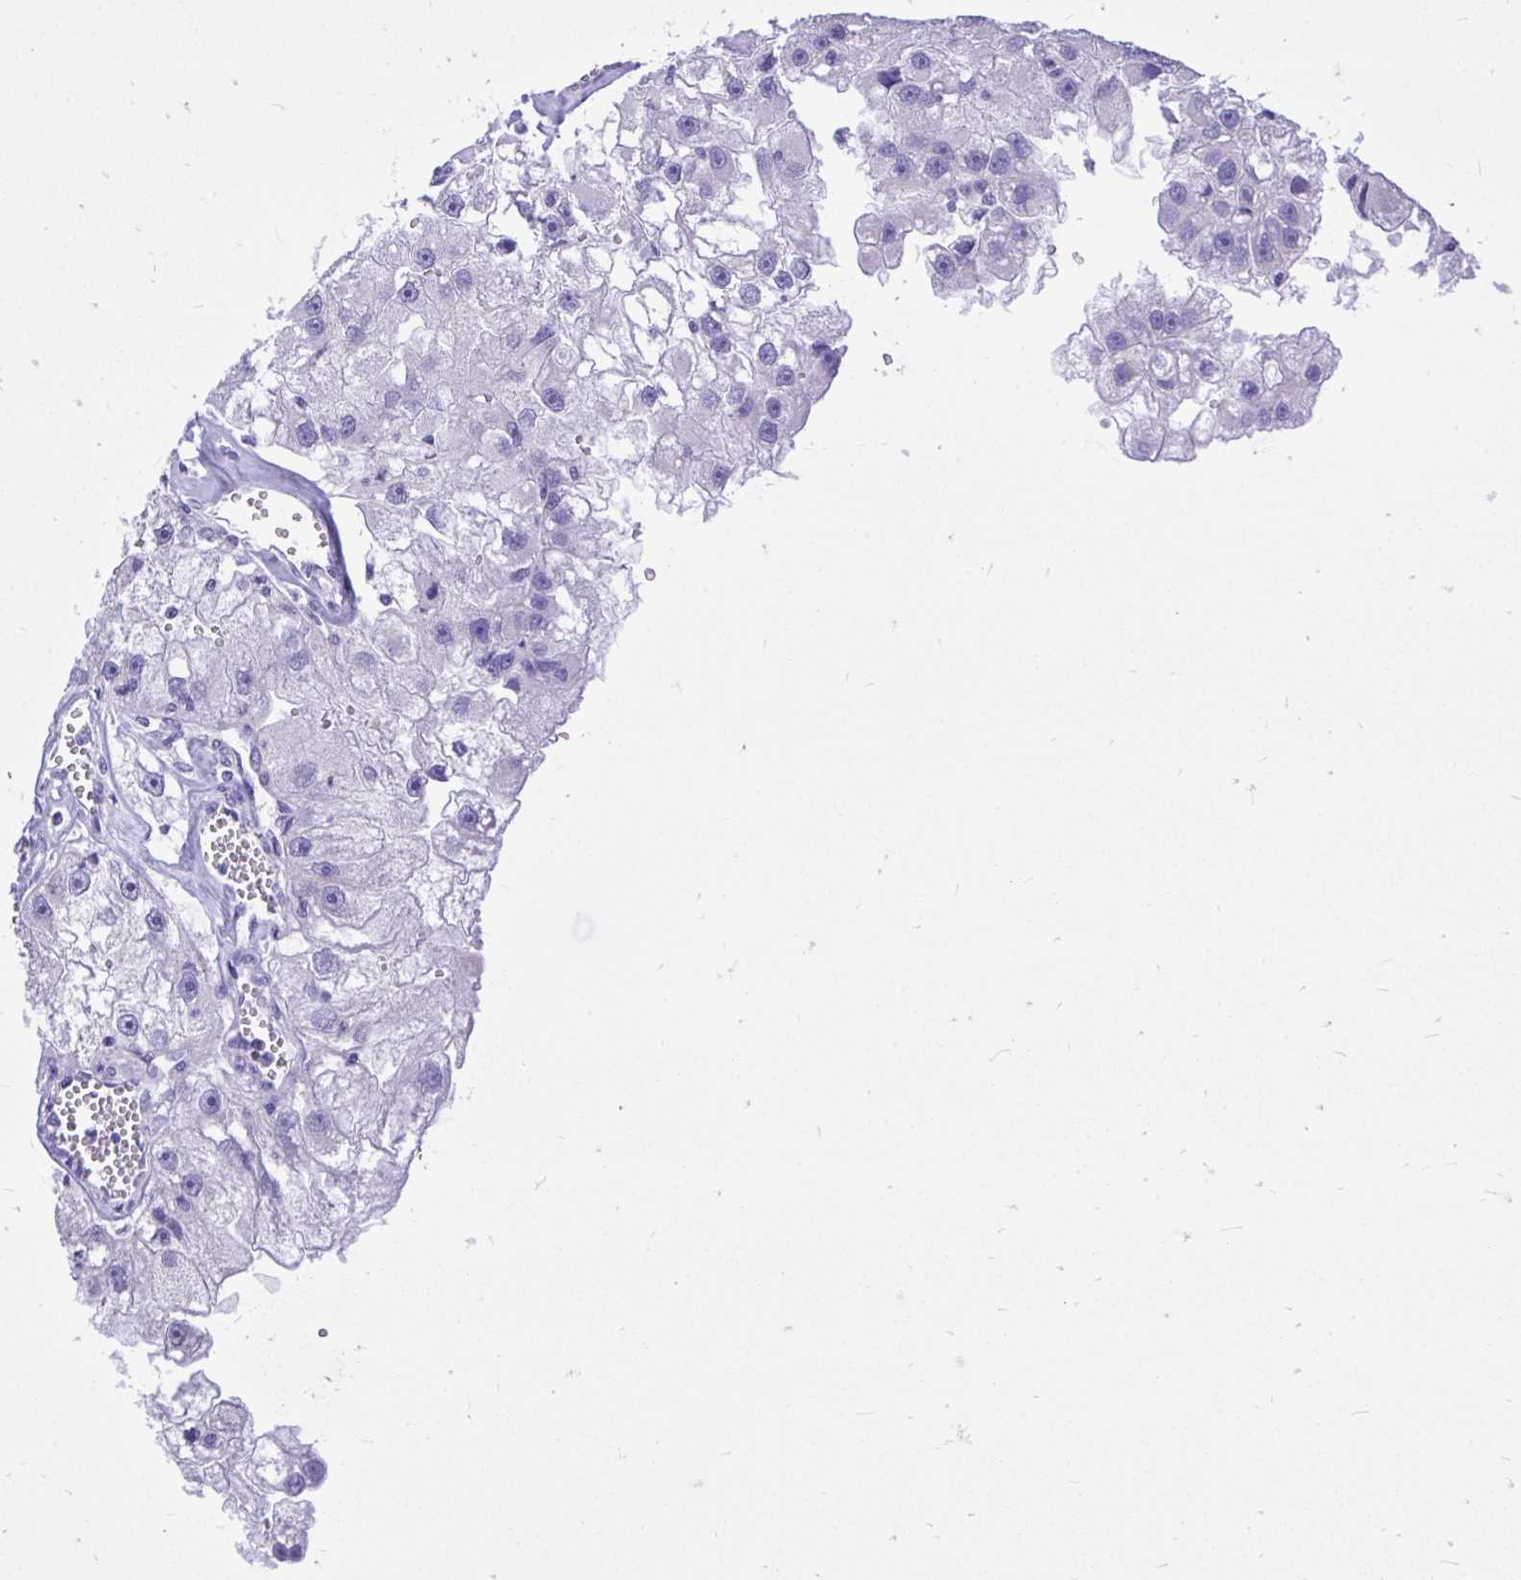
{"staining": {"intensity": "negative", "quantity": "none", "location": "none"}, "tissue": "renal cancer", "cell_type": "Tumor cells", "image_type": "cancer", "snomed": [{"axis": "morphology", "description": "Adenocarcinoma, NOS"}, {"axis": "topography", "description": "Kidney"}], "caption": "The image demonstrates no significant positivity in tumor cells of adenocarcinoma (renal).", "gene": "MON1A", "patient": {"sex": "male", "age": 63}}